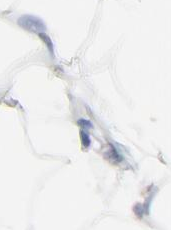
{"staining": {"intensity": "negative", "quantity": "none", "location": "none"}, "tissue": "adipose tissue", "cell_type": "Adipocytes", "image_type": "normal", "snomed": [{"axis": "morphology", "description": "Normal tissue, NOS"}, {"axis": "morphology", "description": "Duct carcinoma"}, {"axis": "topography", "description": "Breast"}, {"axis": "topography", "description": "Adipose tissue"}], "caption": "The histopathology image reveals no staining of adipocytes in unremarkable adipose tissue. The staining is performed using DAB brown chromogen with nuclei counter-stained in using hematoxylin.", "gene": "FBXL5", "patient": {"sex": "female", "age": 37}}